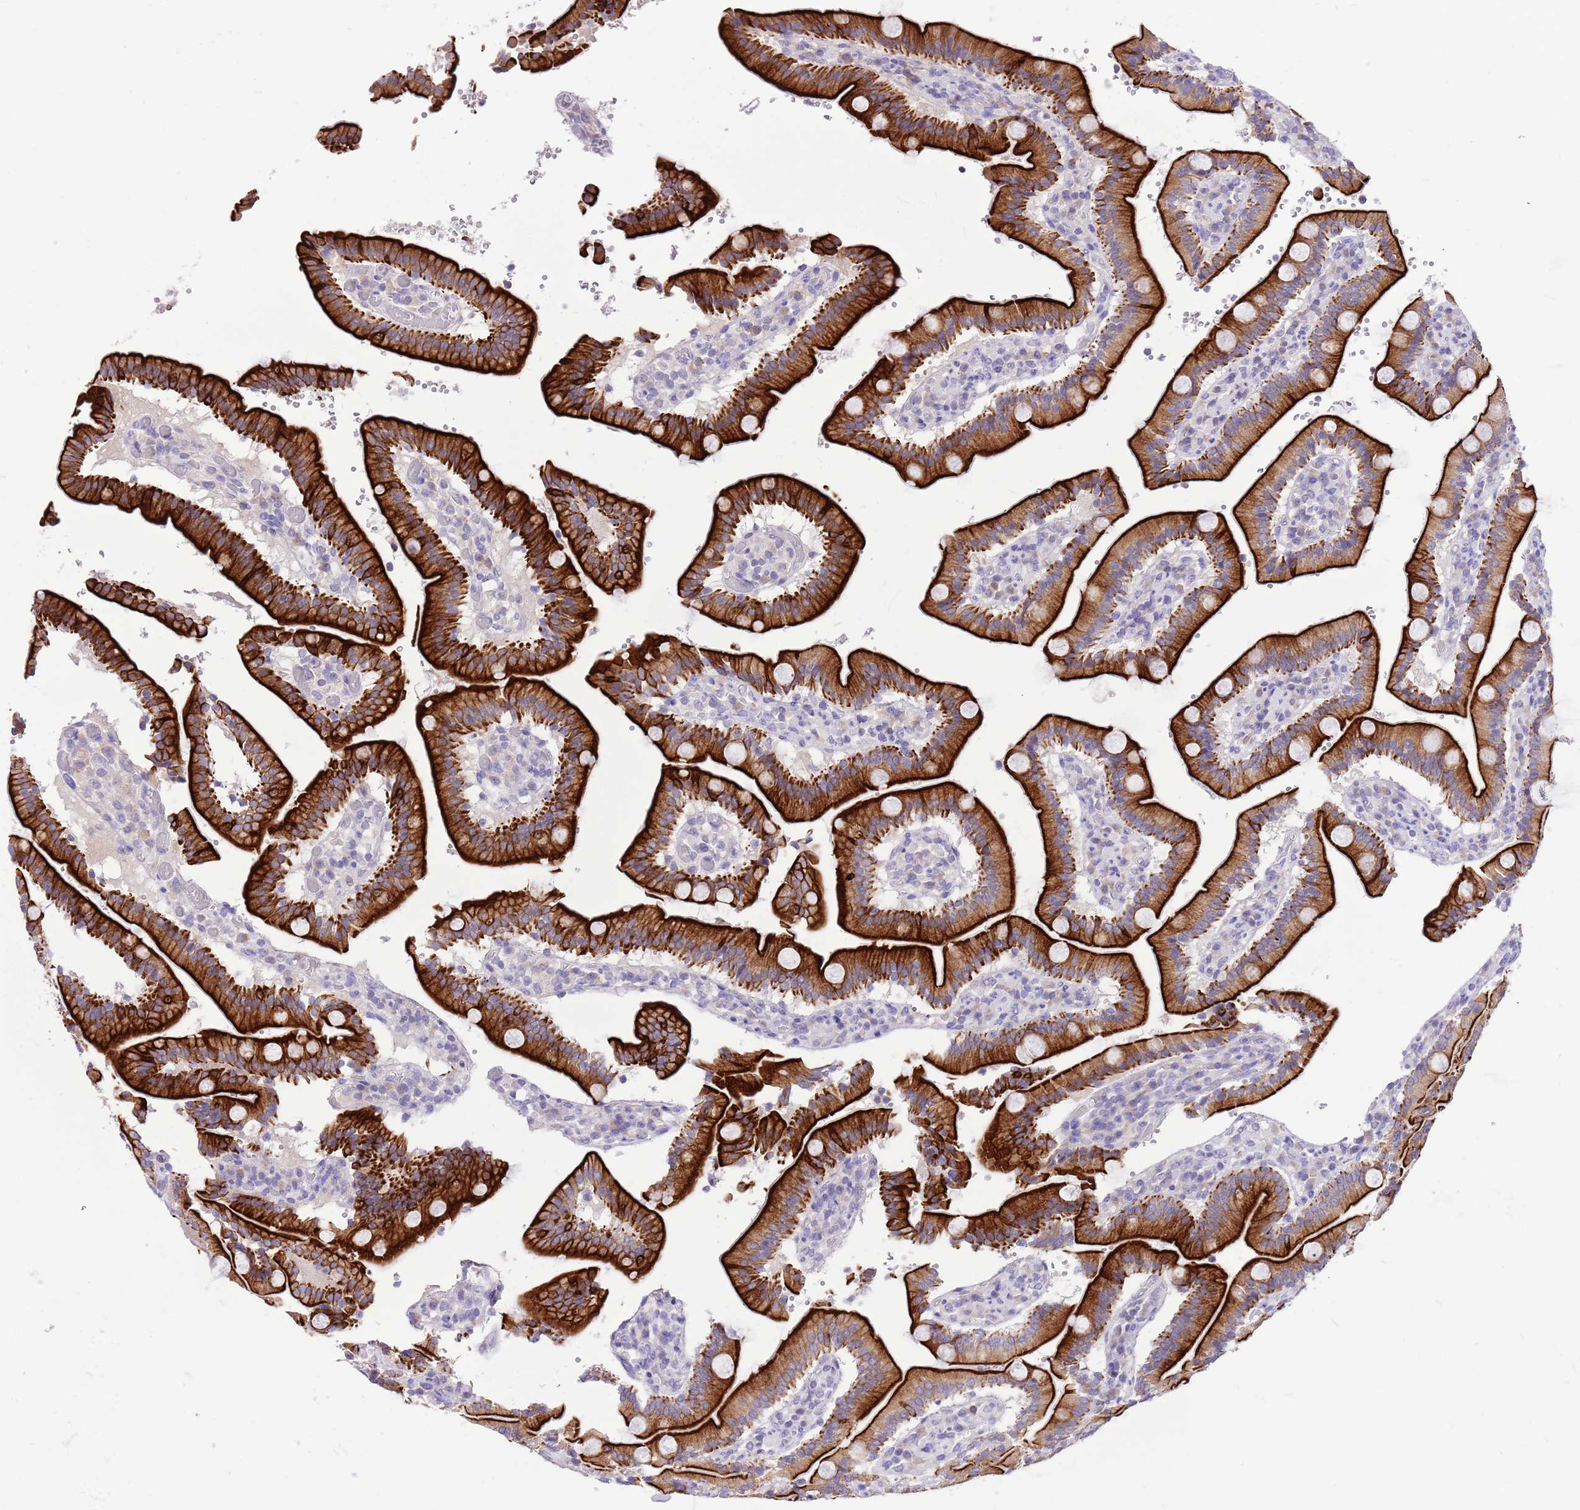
{"staining": {"intensity": "strong", "quantity": "25%-75%", "location": "cytoplasmic/membranous"}, "tissue": "duodenum", "cell_type": "Glandular cells", "image_type": "normal", "snomed": [{"axis": "morphology", "description": "Normal tissue, NOS"}, {"axis": "topography", "description": "Duodenum"}], "caption": "Immunohistochemical staining of benign human duodenum demonstrates high levels of strong cytoplasmic/membranous staining in about 25%-75% of glandular cells. (Stains: DAB (3,3'-diaminobenzidine) in brown, nuclei in blue, Microscopy: brightfield microscopy at high magnification).", "gene": "R3HDM4", "patient": {"sex": "female", "age": 62}}